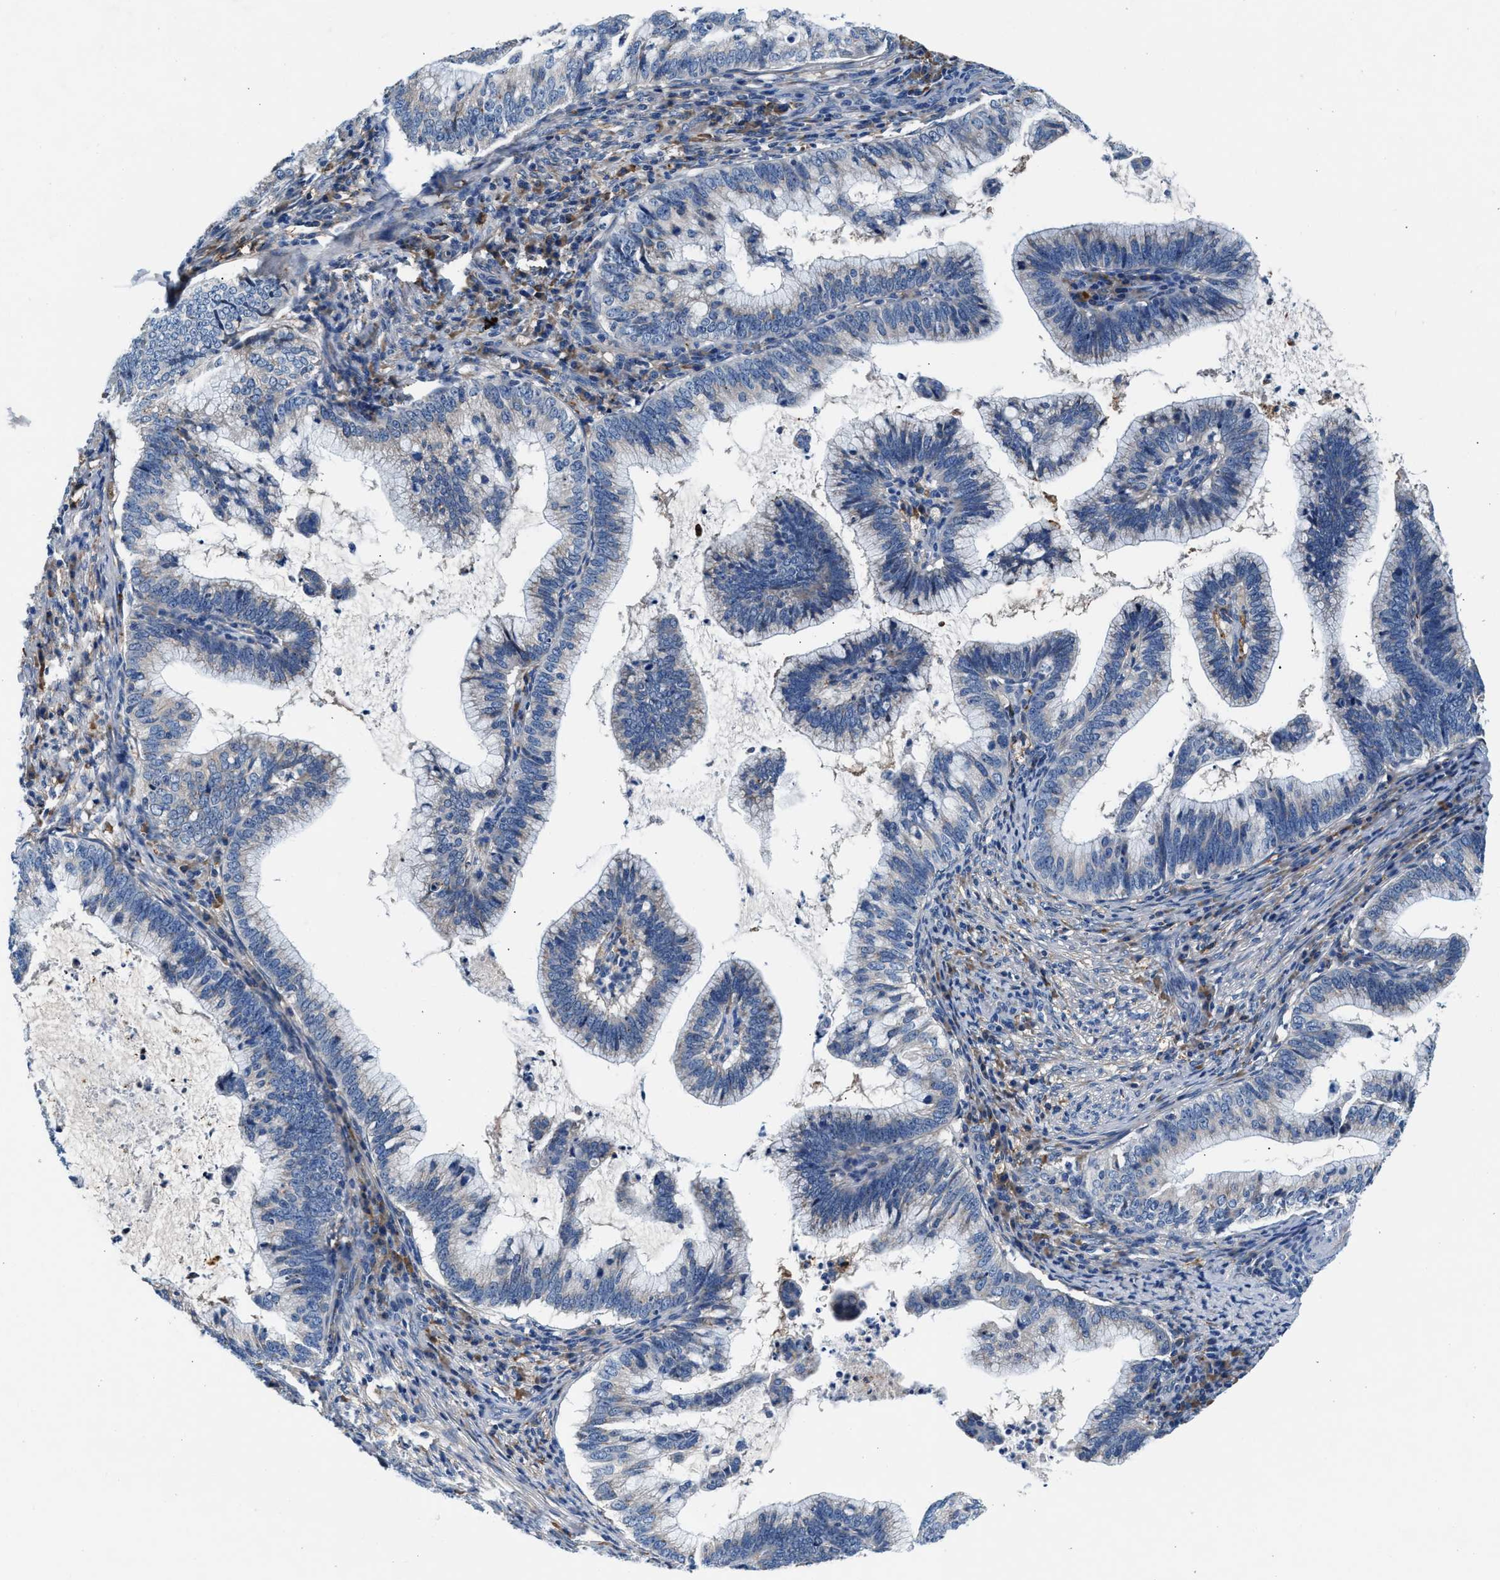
{"staining": {"intensity": "negative", "quantity": "none", "location": "none"}, "tissue": "cervical cancer", "cell_type": "Tumor cells", "image_type": "cancer", "snomed": [{"axis": "morphology", "description": "Adenocarcinoma, NOS"}, {"axis": "topography", "description": "Cervix"}], "caption": "Immunohistochemistry (IHC) photomicrograph of neoplastic tissue: human cervical cancer (adenocarcinoma) stained with DAB (3,3'-diaminobenzidine) reveals no significant protein positivity in tumor cells. (Brightfield microscopy of DAB (3,3'-diaminobenzidine) immunohistochemistry (IHC) at high magnification).", "gene": "SLFN11", "patient": {"sex": "female", "age": 36}}